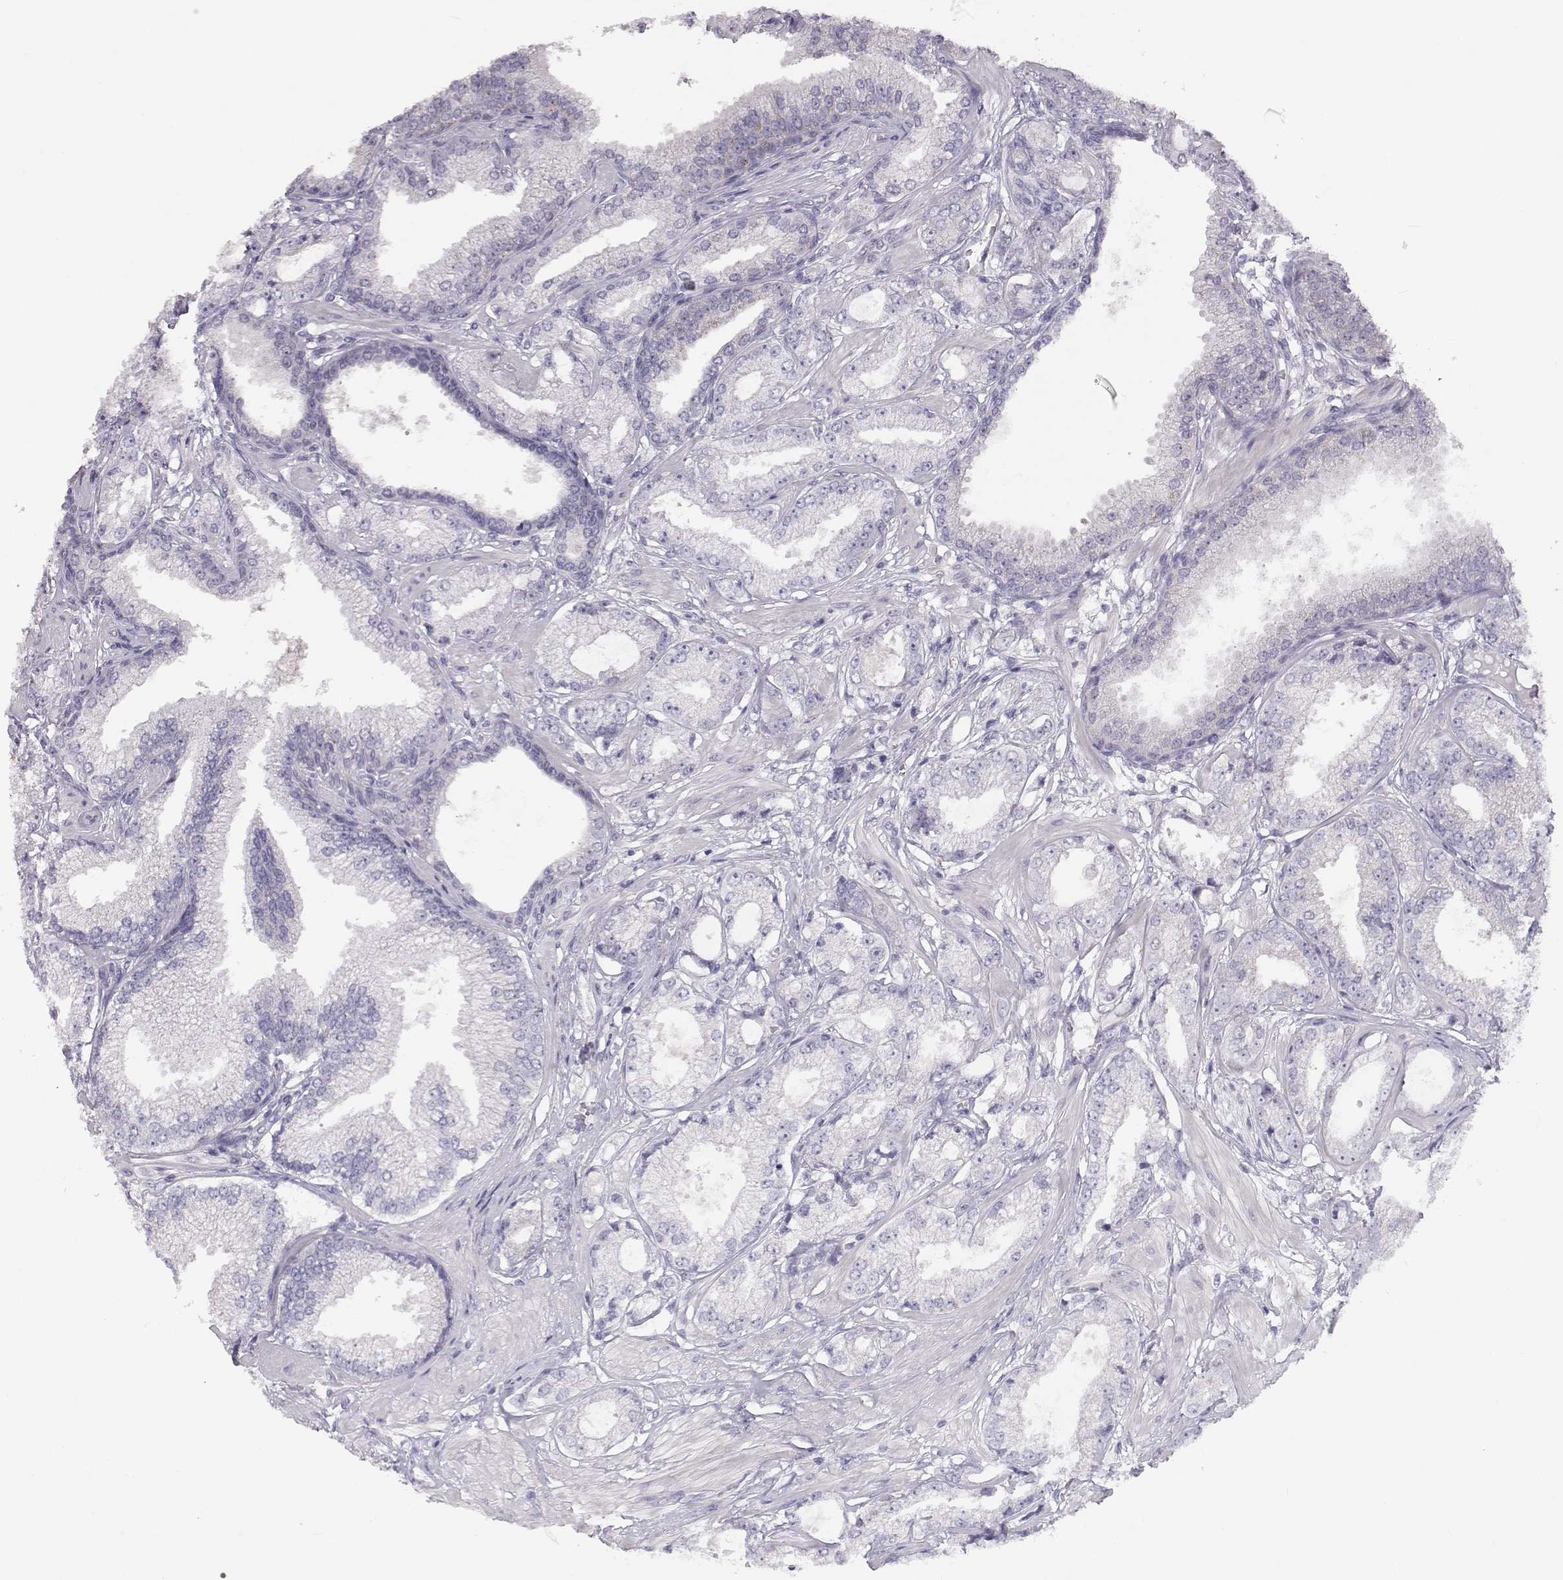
{"staining": {"intensity": "negative", "quantity": "none", "location": "none"}, "tissue": "prostate cancer", "cell_type": "Tumor cells", "image_type": "cancer", "snomed": [{"axis": "morphology", "description": "Adenocarcinoma, NOS"}, {"axis": "topography", "description": "Prostate"}], "caption": "DAB immunohistochemical staining of prostate cancer (adenocarcinoma) shows no significant positivity in tumor cells.", "gene": "NPVF", "patient": {"sex": "male", "age": 64}}